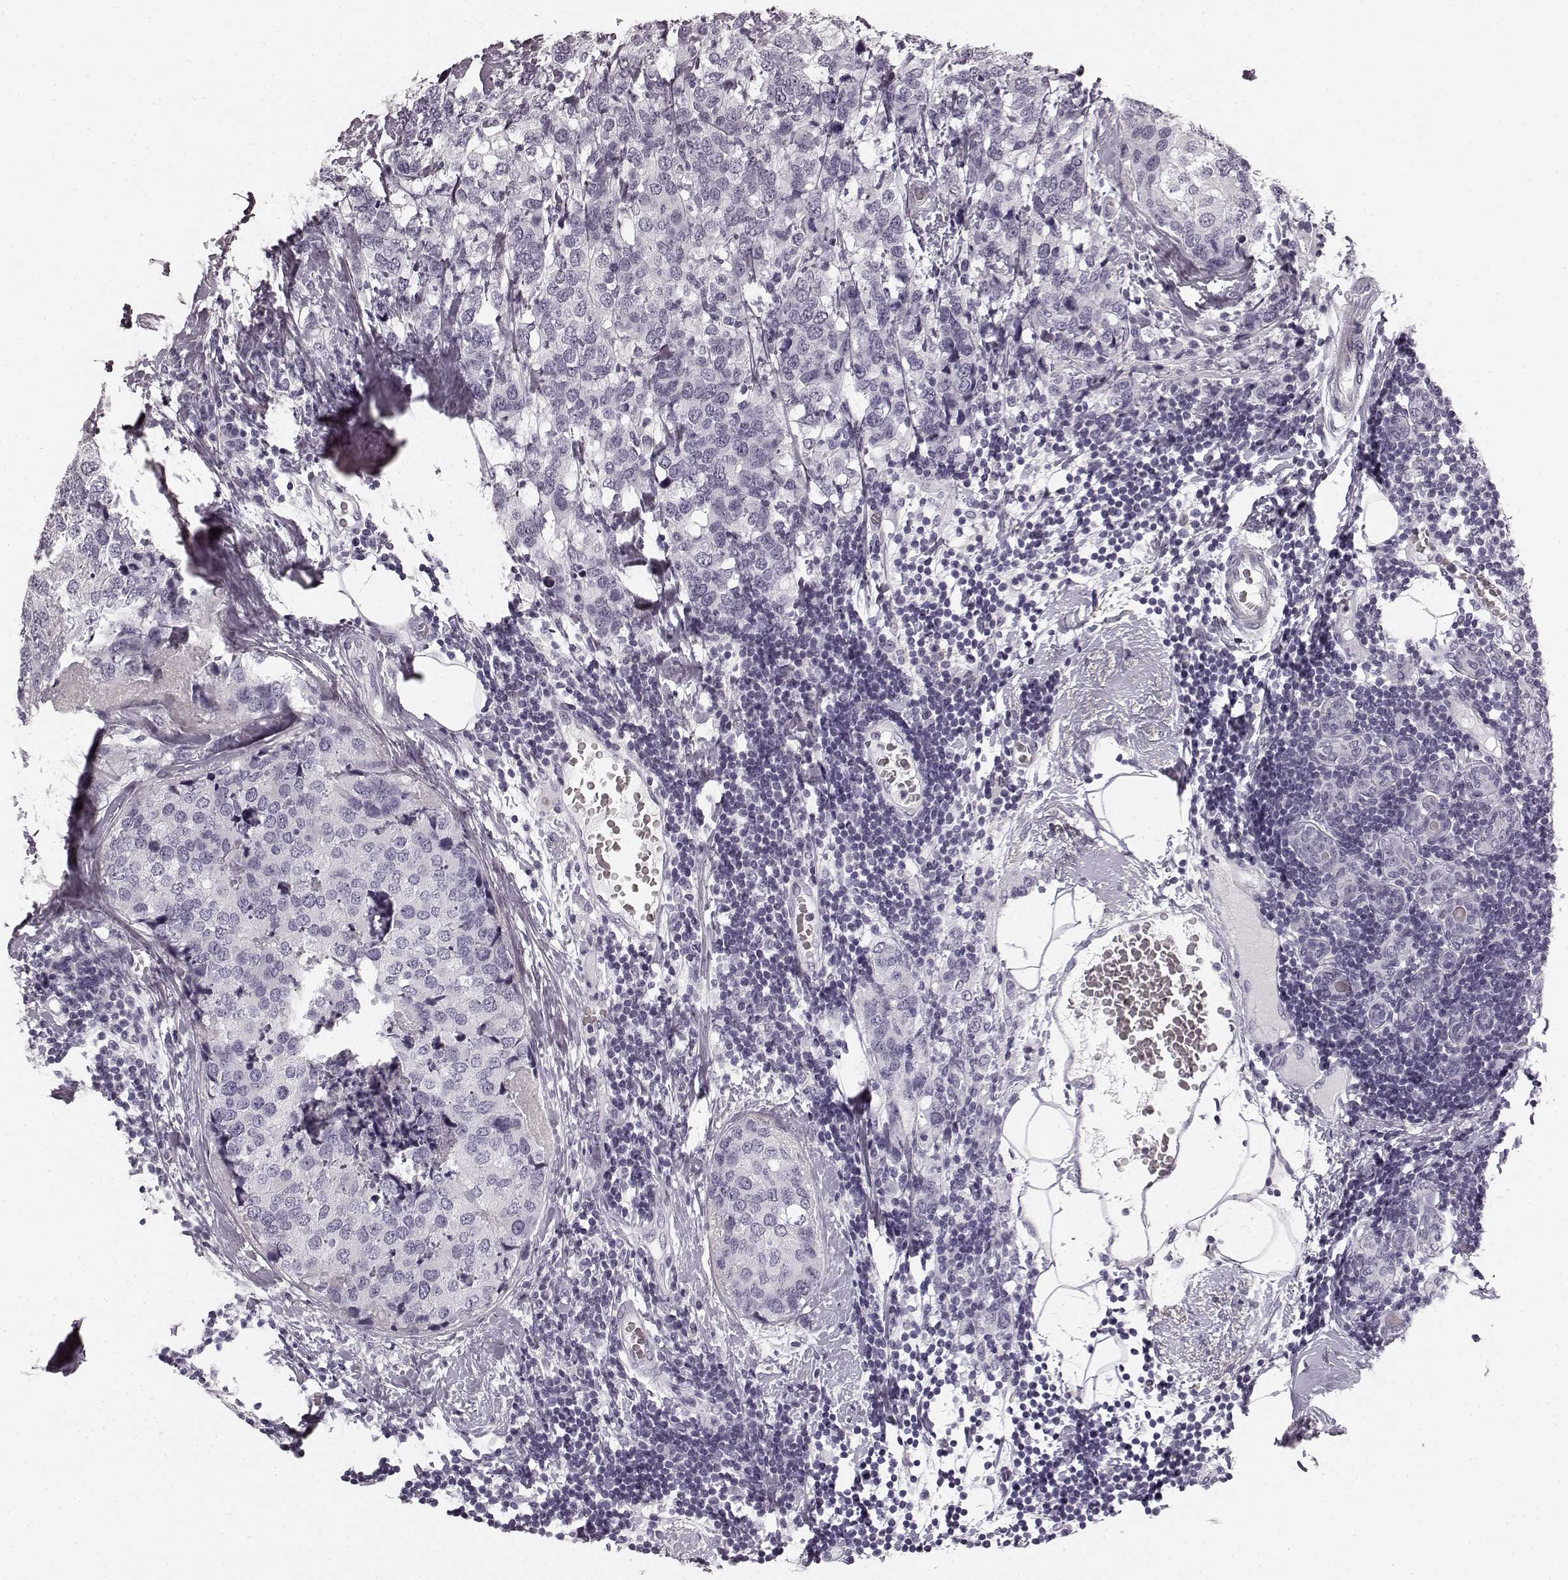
{"staining": {"intensity": "negative", "quantity": "none", "location": "none"}, "tissue": "breast cancer", "cell_type": "Tumor cells", "image_type": "cancer", "snomed": [{"axis": "morphology", "description": "Lobular carcinoma"}, {"axis": "topography", "description": "Breast"}], "caption": "IHC of human breast cancer (lobular carcinoma) shows no staining in tumor cells.", "gene": "TMPRSS15", "patient": {"sex": "female", "age": 59}}